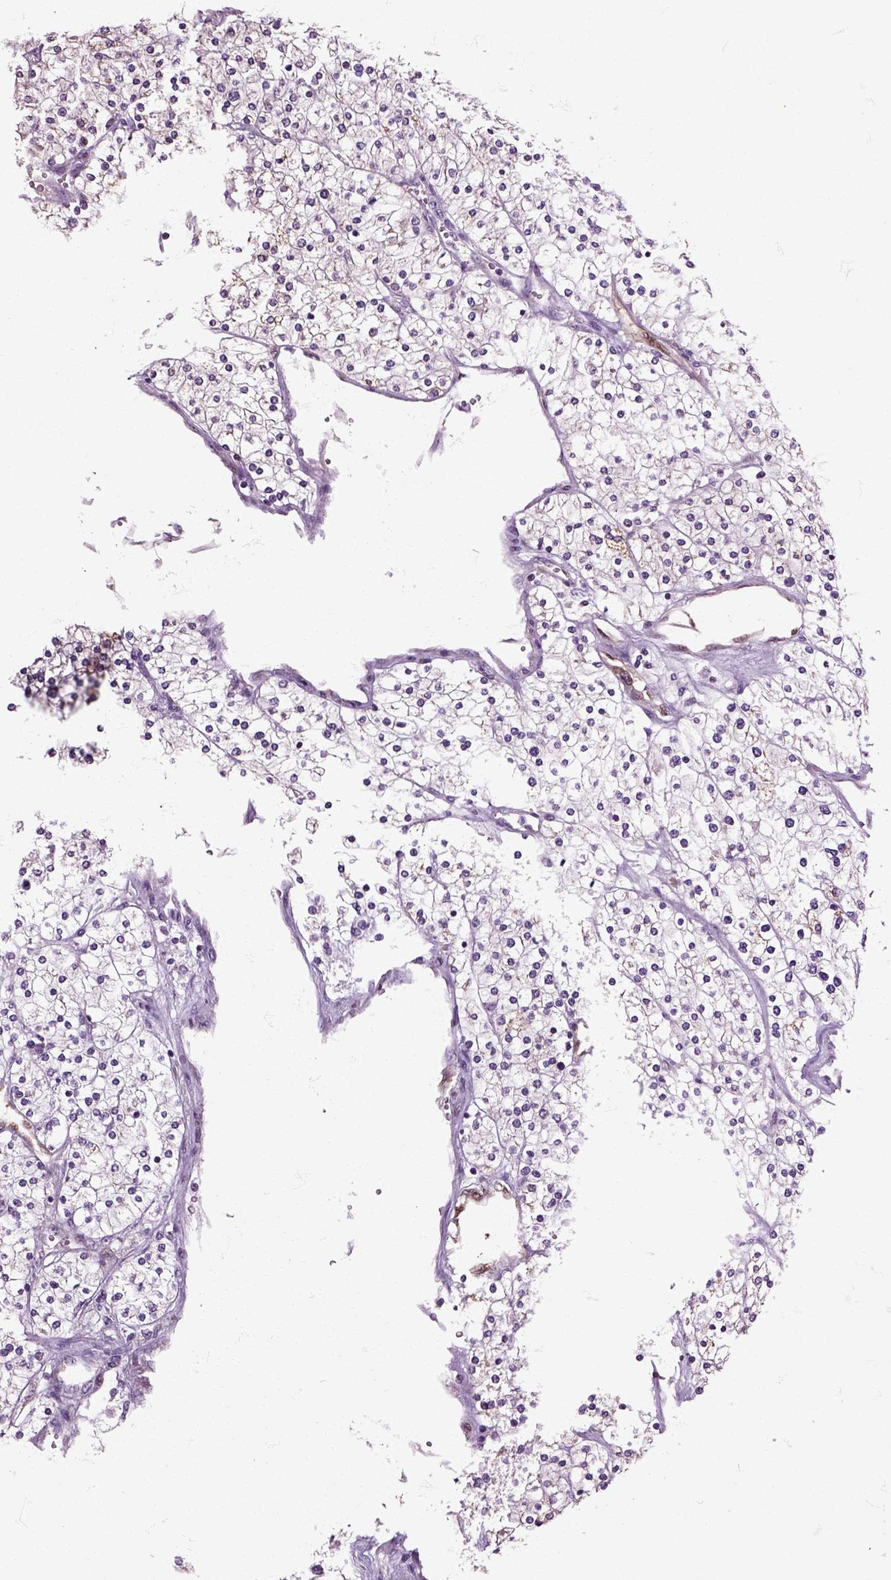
{"staining": {"intensity": "negative", "quantity": "none", "location": "none"}, "tissue": "renal cancer", "cell_type": "Tumor cells", "image_type": "cancer", "snomed": [{"axis": "morphology", "description": "Adenocarcinoma, NOS"}, {"axis": "topography", "description": "Kidney"}], "caption": "DAB immunohistochemical staining of renal cancer (adenocarcinoma) demonstrates no significant expression in tumor cells.", "gene": "HSPA2", "patient": {"sex": "male", "age": 80}}